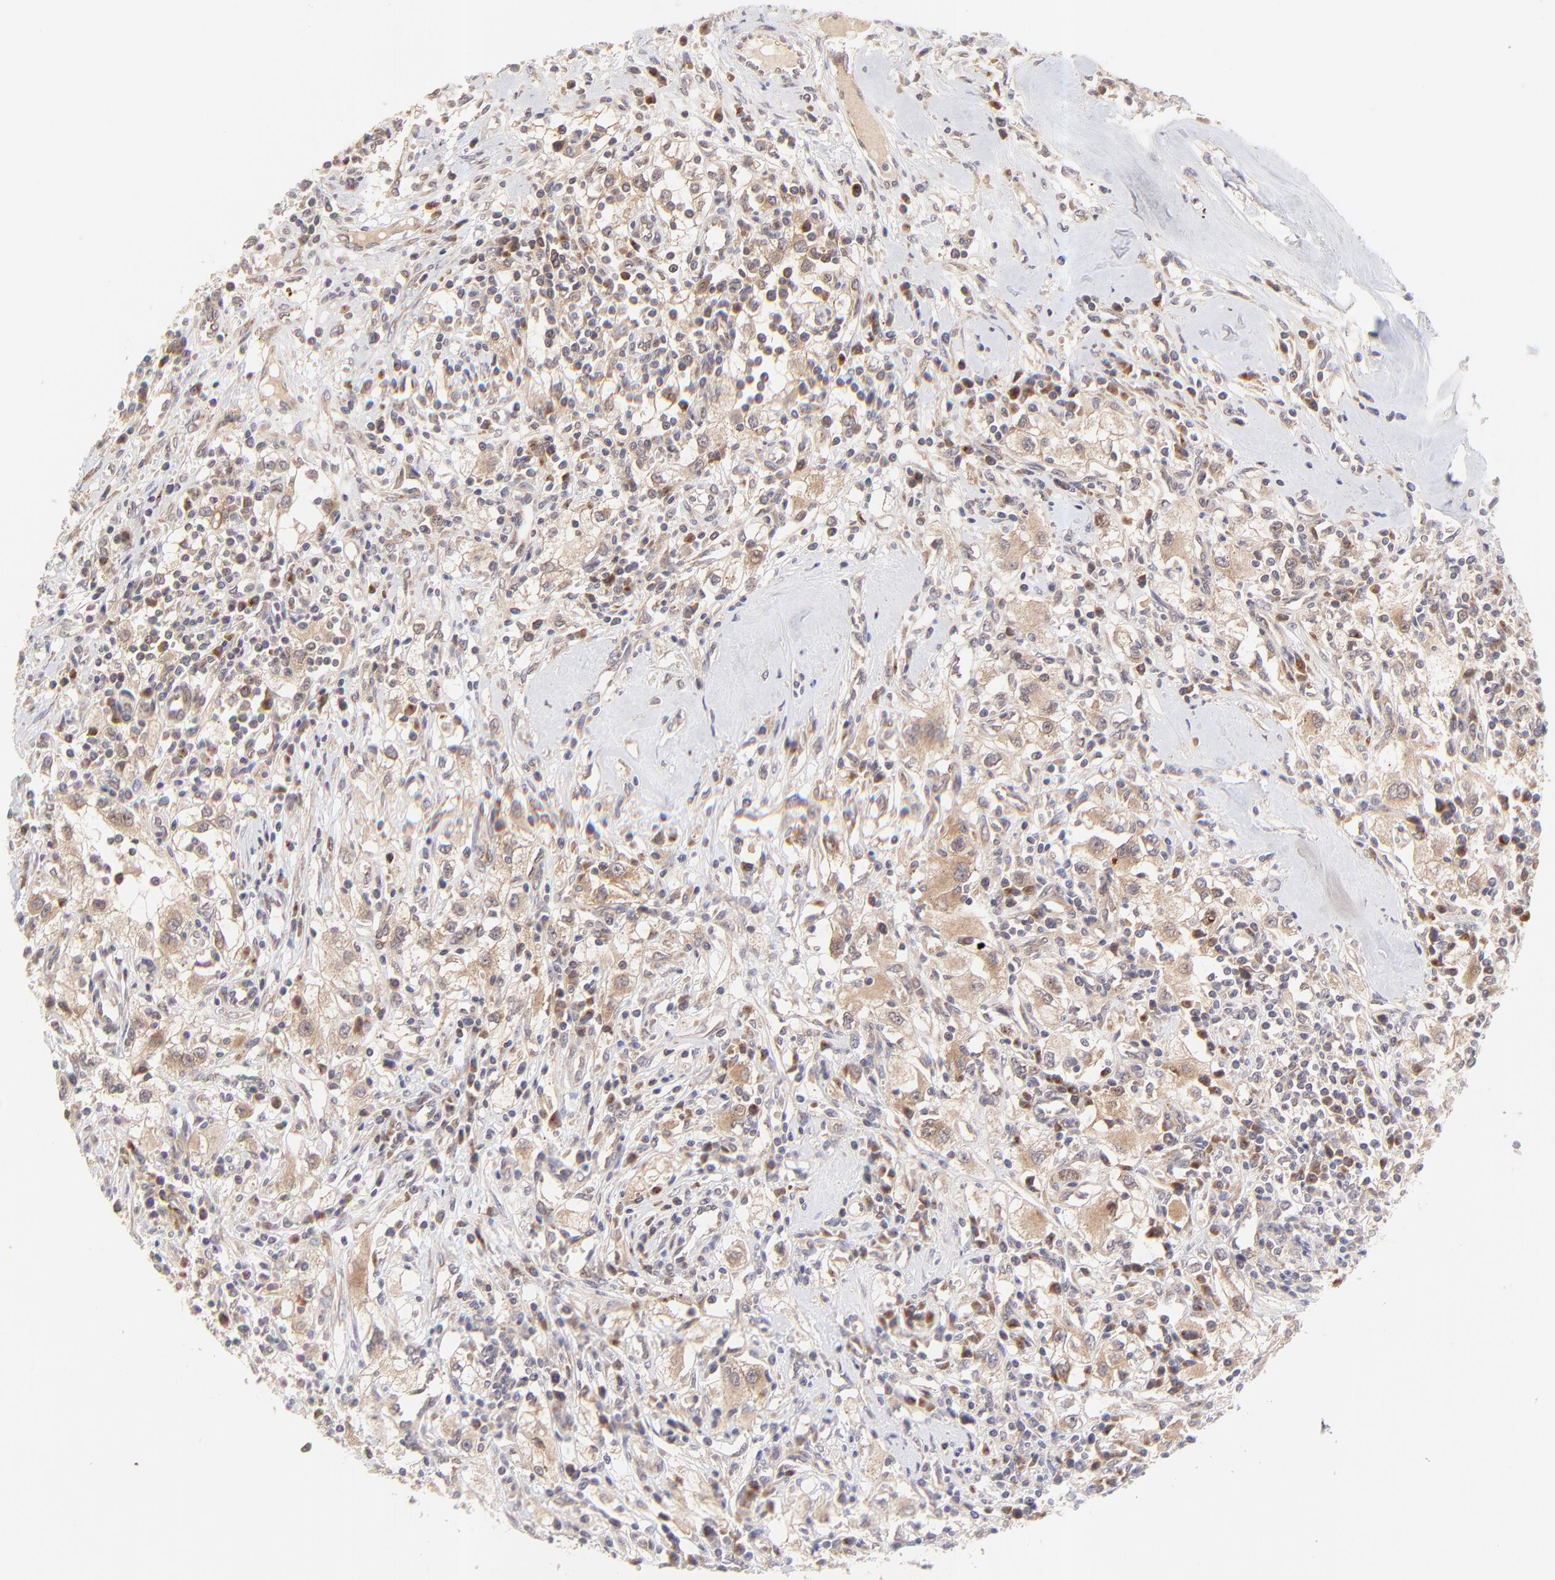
{"staining": {"intensity": "moderate", "quantity": ">75%", "location": "cytoplasmic/membranous"}, "tissue": "renal cancer", "cell_type": "Tumor cells", "image_type": "cancer", "snomed": [{"axis": "morphology", "description": "Adenocarcinoma, NOS"}, {"axis": "topography", "description": "Kidney"}], "caption": "Human renal cancer stained with a protein marker shows moderate staining in tumor cells.", "gene": "TNRC6B", "patient": {"sex": "male", "age": 82}}